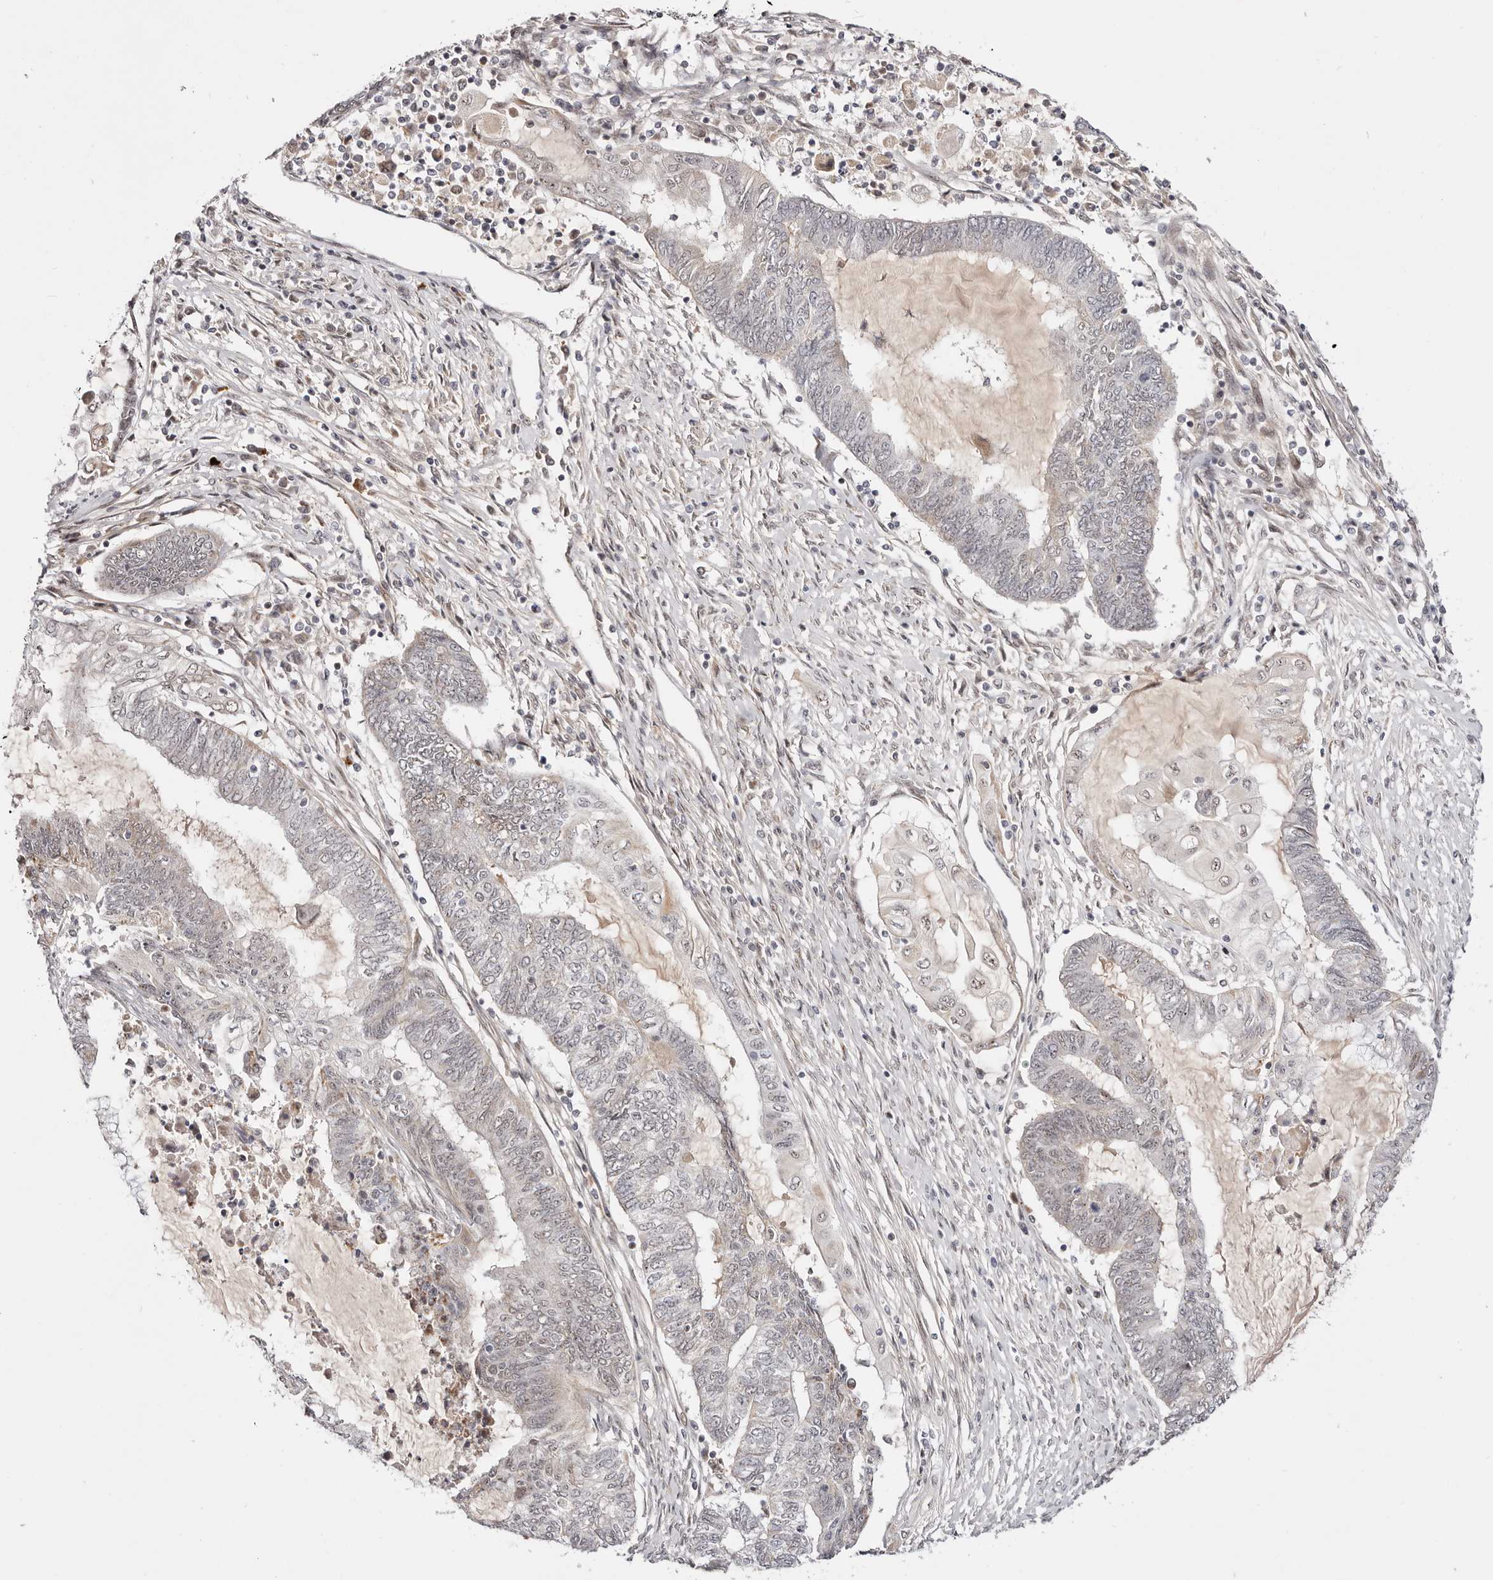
{"staining": {"intensity": "weak", "quantity": "<25%", "location": "nuclear"}, "tissue": "endometrial cancer", "cell_type": "Tumor cells", "image_type": "cancer", "snomed": [{"axis": "morphology", "description": "Adenocarcinoma, NOS"}, {"axis": "topography", "description": "Uterus"}, {"axis": "topography", "description": "Endometrium"}], "caption": "IHC photomicrograph of neoplastic tissue: endometrial adenocarcinoma stained with DAB demonstrates no significant protein staining in tumor cells.", "gene": "WRN", "patient": {"sex": "female", "age": 70}}